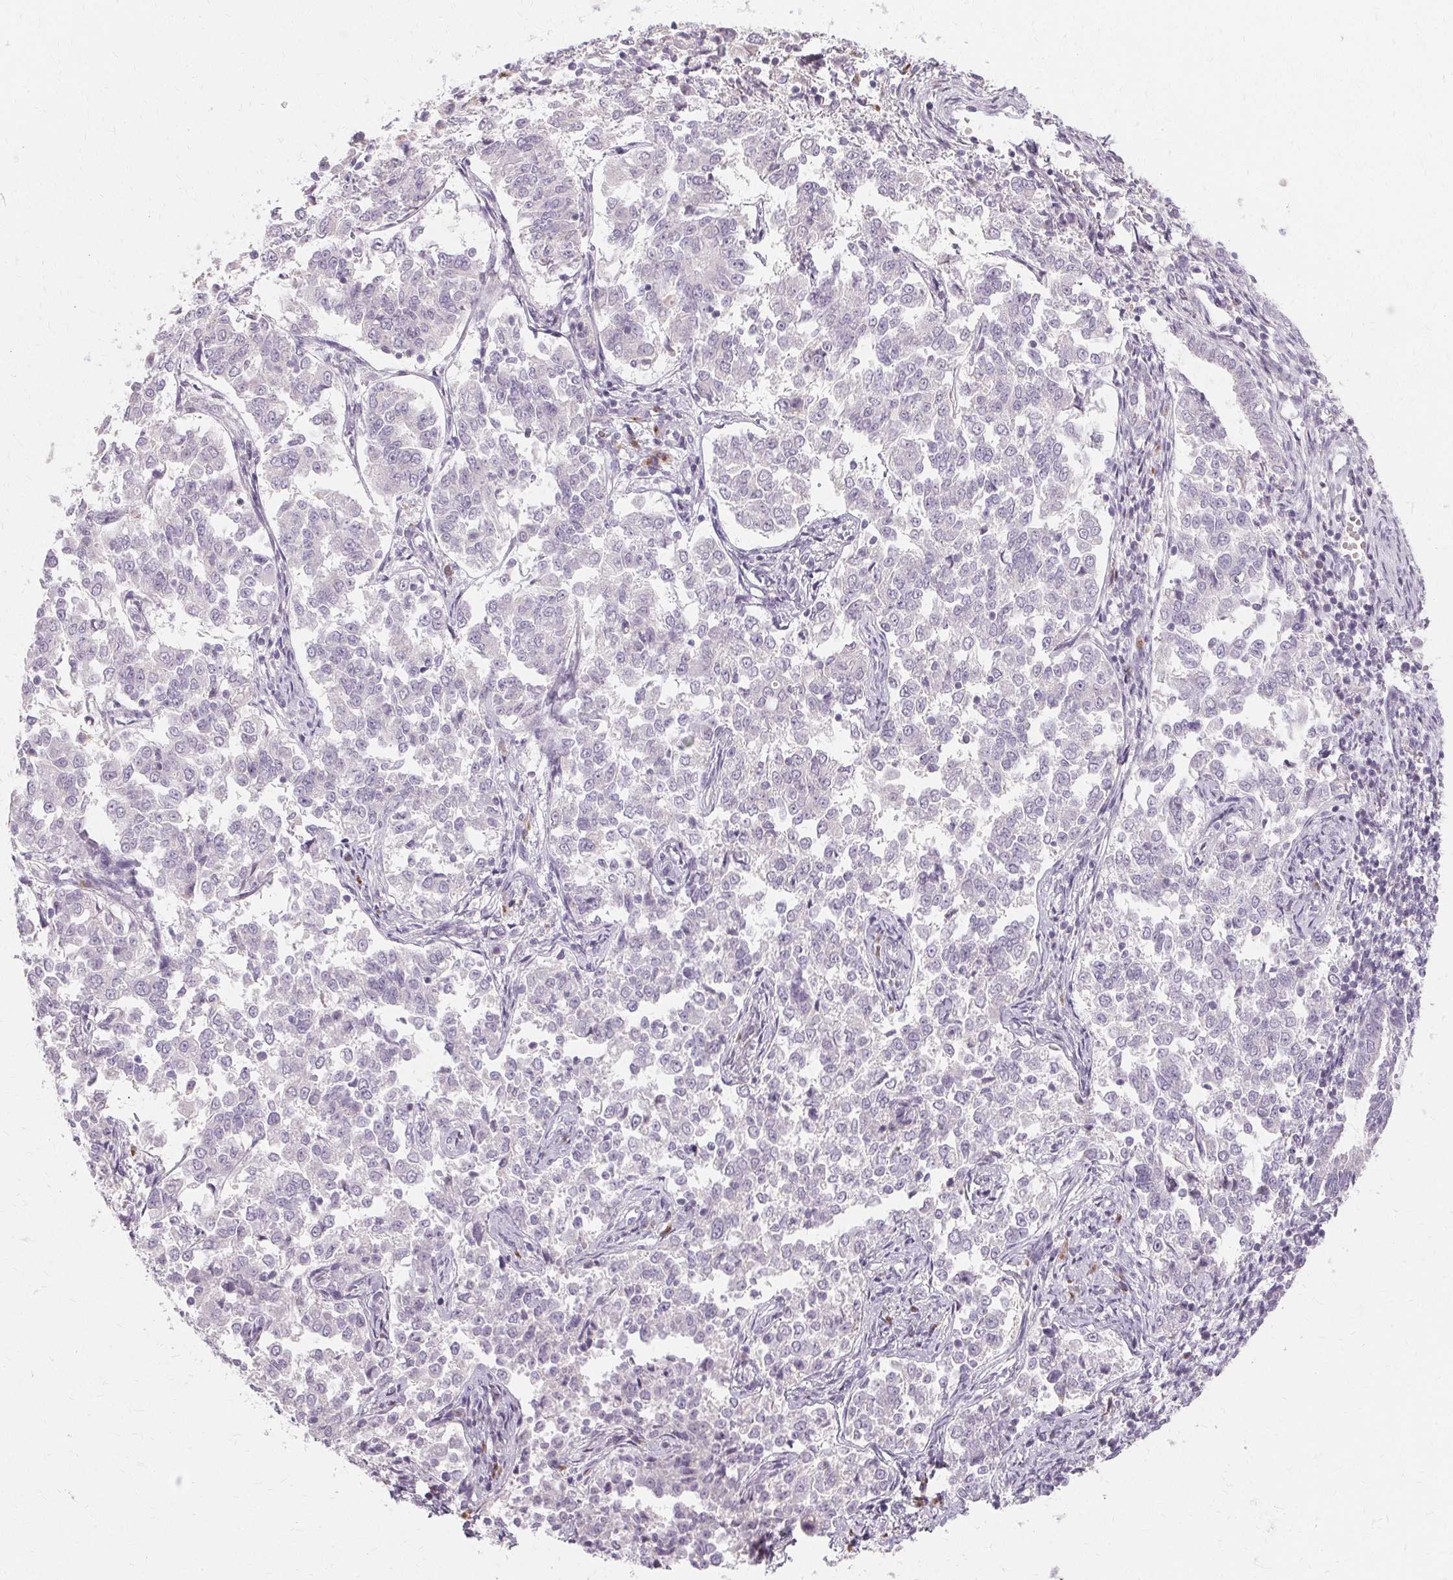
{"staining": {"intensity": "negative", "quantity": "none", "location": "none"}, "tissue": "endometrial cancer", "cell_type": "Tumor cells", "image_type": "cancer", "snomed": [{"axis": "morphology", "description": "Adenocarcinoma, NOS"}, {"axis": "topography", "description": "Endometrium"}], "caption": "Tumor cells show no significant protein staining in endometrial cancer. (Brightfield microscopy of DAB (3,3'-diaminobenzidine) immunohistochemistry (IHC) at high magnification).", "gene": "FCRL3", "patient": {"sex": "female", "age": 43}}